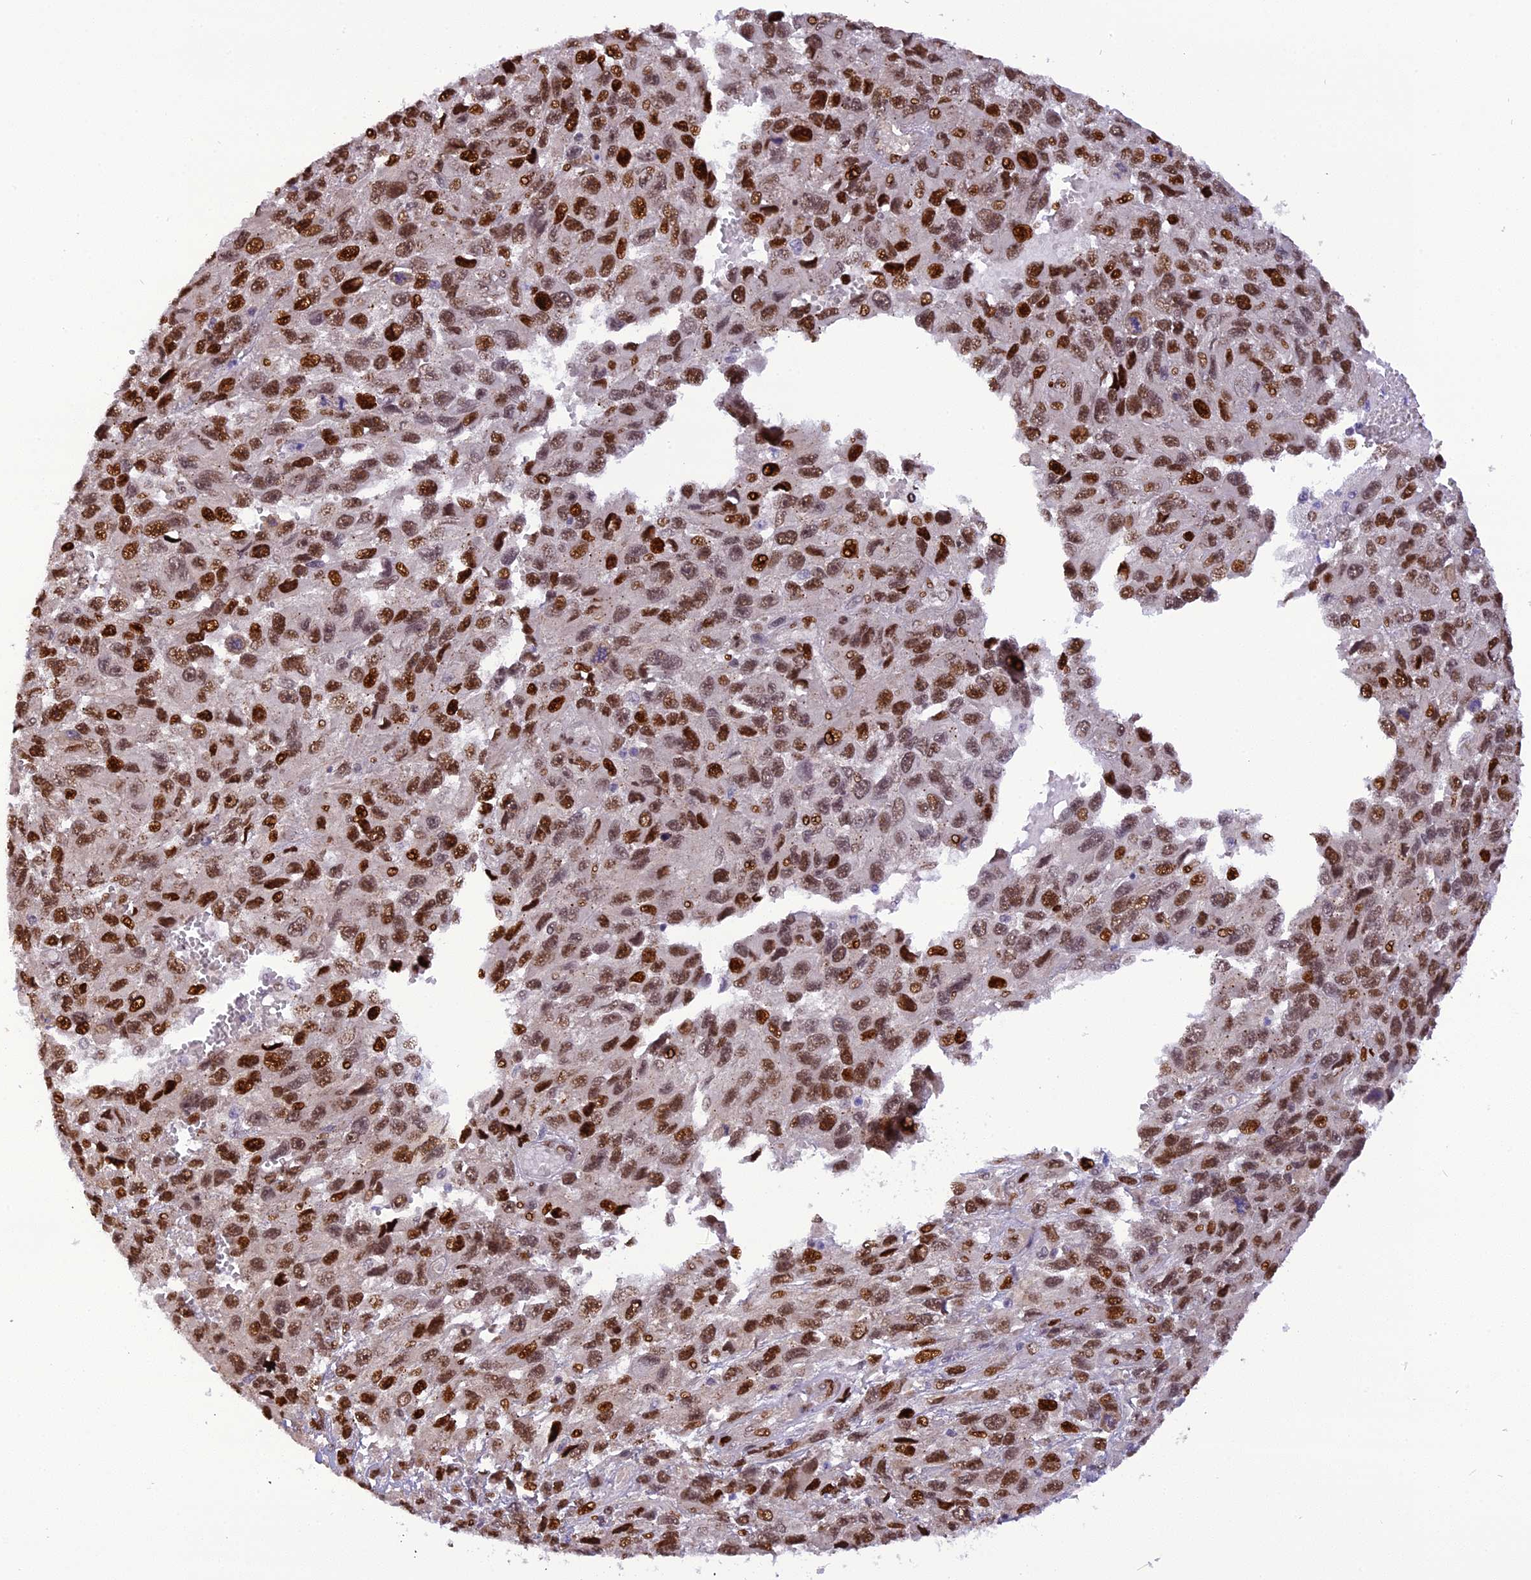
{"staining": {"intensity": "strong", "quantity": ">75%", "location": "nuclear"}, "tissue": "melanoma", "cell_type": "Tumor cells", "image_type": "cancer", "snomed": [{"axis": "morphology", "description": "Normal tissue, NOS"}, {"axis": "morphology", "description": "Malignant melanoma, NOS"}, {"axis": "topography", "description": "Skin"}], "caption": "IHC staining of malignant melanoma, which displays high levels of strong nuclear staining in approximately >75% of tumor cells indicating strong nuclear protein expression. The staining was performed using DAB (brown) for protein detection and nuclei were counterstained in hematoxylin (blue).", "gene": "MICALL1", "patient": {"sex": "female", "age": 96}}